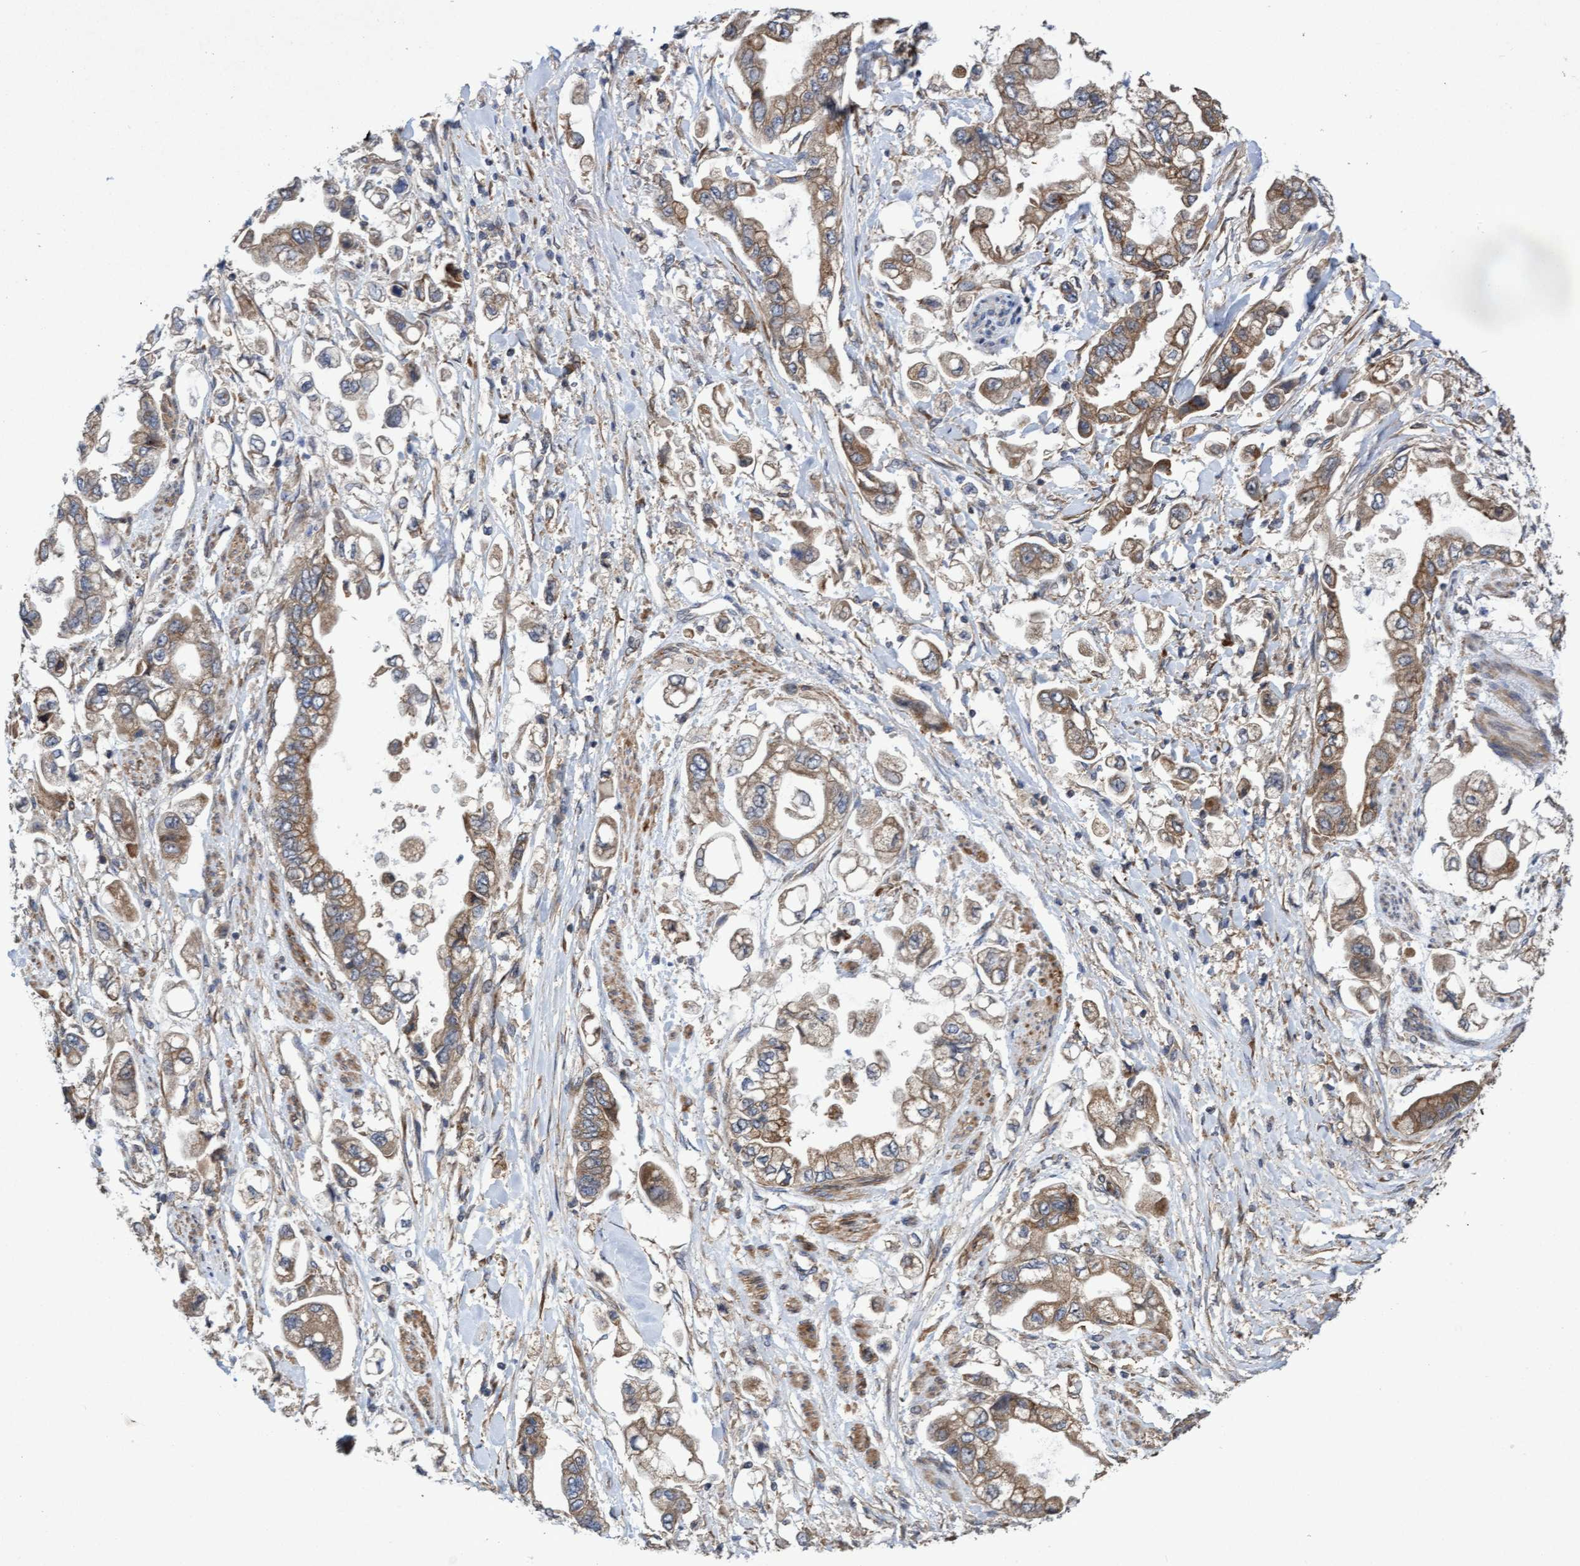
{"staining": {"intensity": "moderate", "quantity": ">75%", "location": "cytoplasmic/membranous"}, "tissue": "stomach cancer", "cell_type": "Tumor cells", "image_type": "cancer", "snomed": [{"axis": "morphology", "description": "Normal tissue, NOS"}, {"axis": "morphology", "description": "Adenocarcinoma, NOS"}, {"axis": "topography", "description": "Stomach"}], "caption": "This micrograph exhibits immunohistochemistry staining of human adenocarcinoma (stomach), with medium moderate cytoplasmic/membranous expression in about >75% of tumor cells.", "gene": "ELP5", "patient": {"sex": "male", "age": 62}}